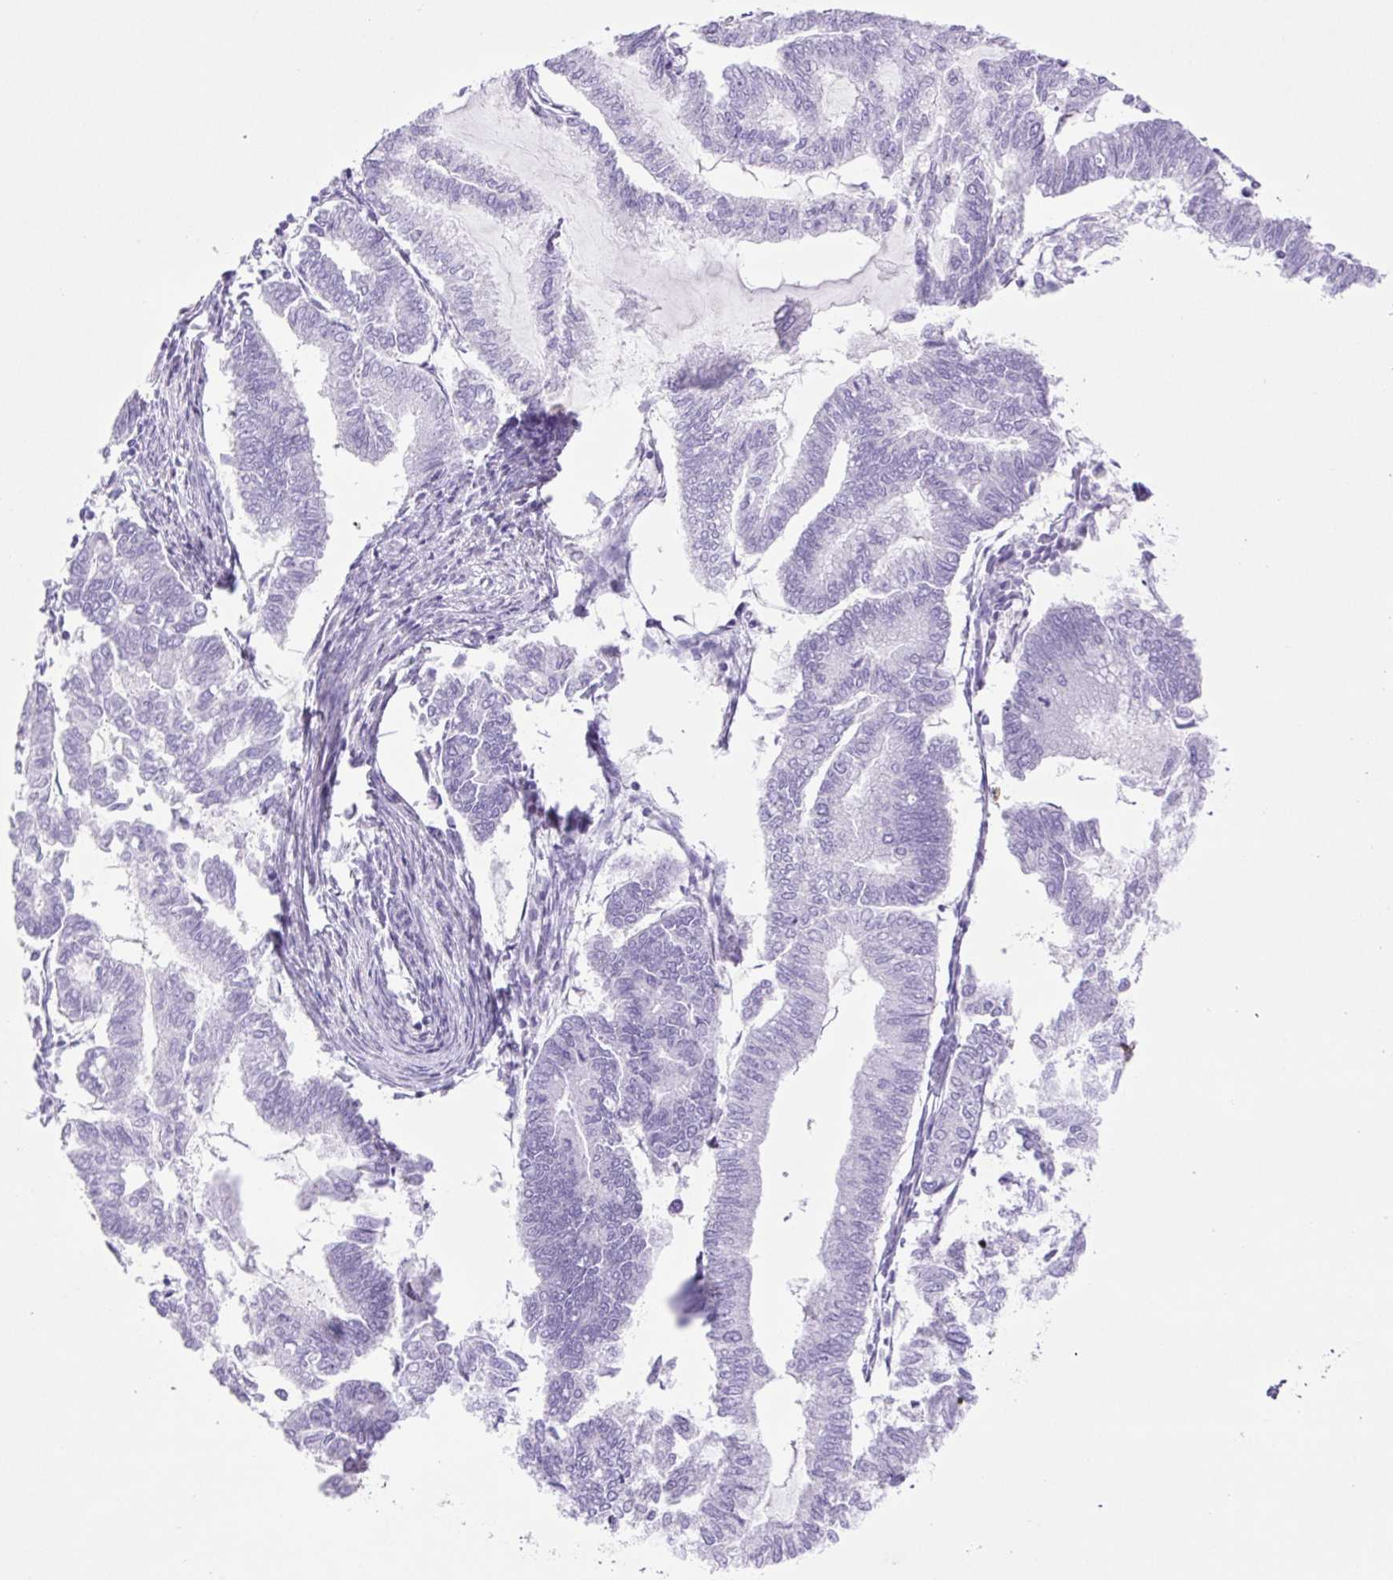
{"staining": {"intensity": "negative", "quantity": "none", "location": "none"}, "tissue": "endometrial cancer", "cell_type": "Tumor cells", "image_type": "cancer", "snomed": [{"axis": "morphology", "description": "Adenocarcinoma, NOS"}, {"axis": "topography", "description": "Endometrium"}], "caption": "Immunohistochemical staining of endometrial adenocarcinoma shows no significant positivity in tumor cells.", "gene": "CDSN", "patient": {"sex": "female", "age": 79}}